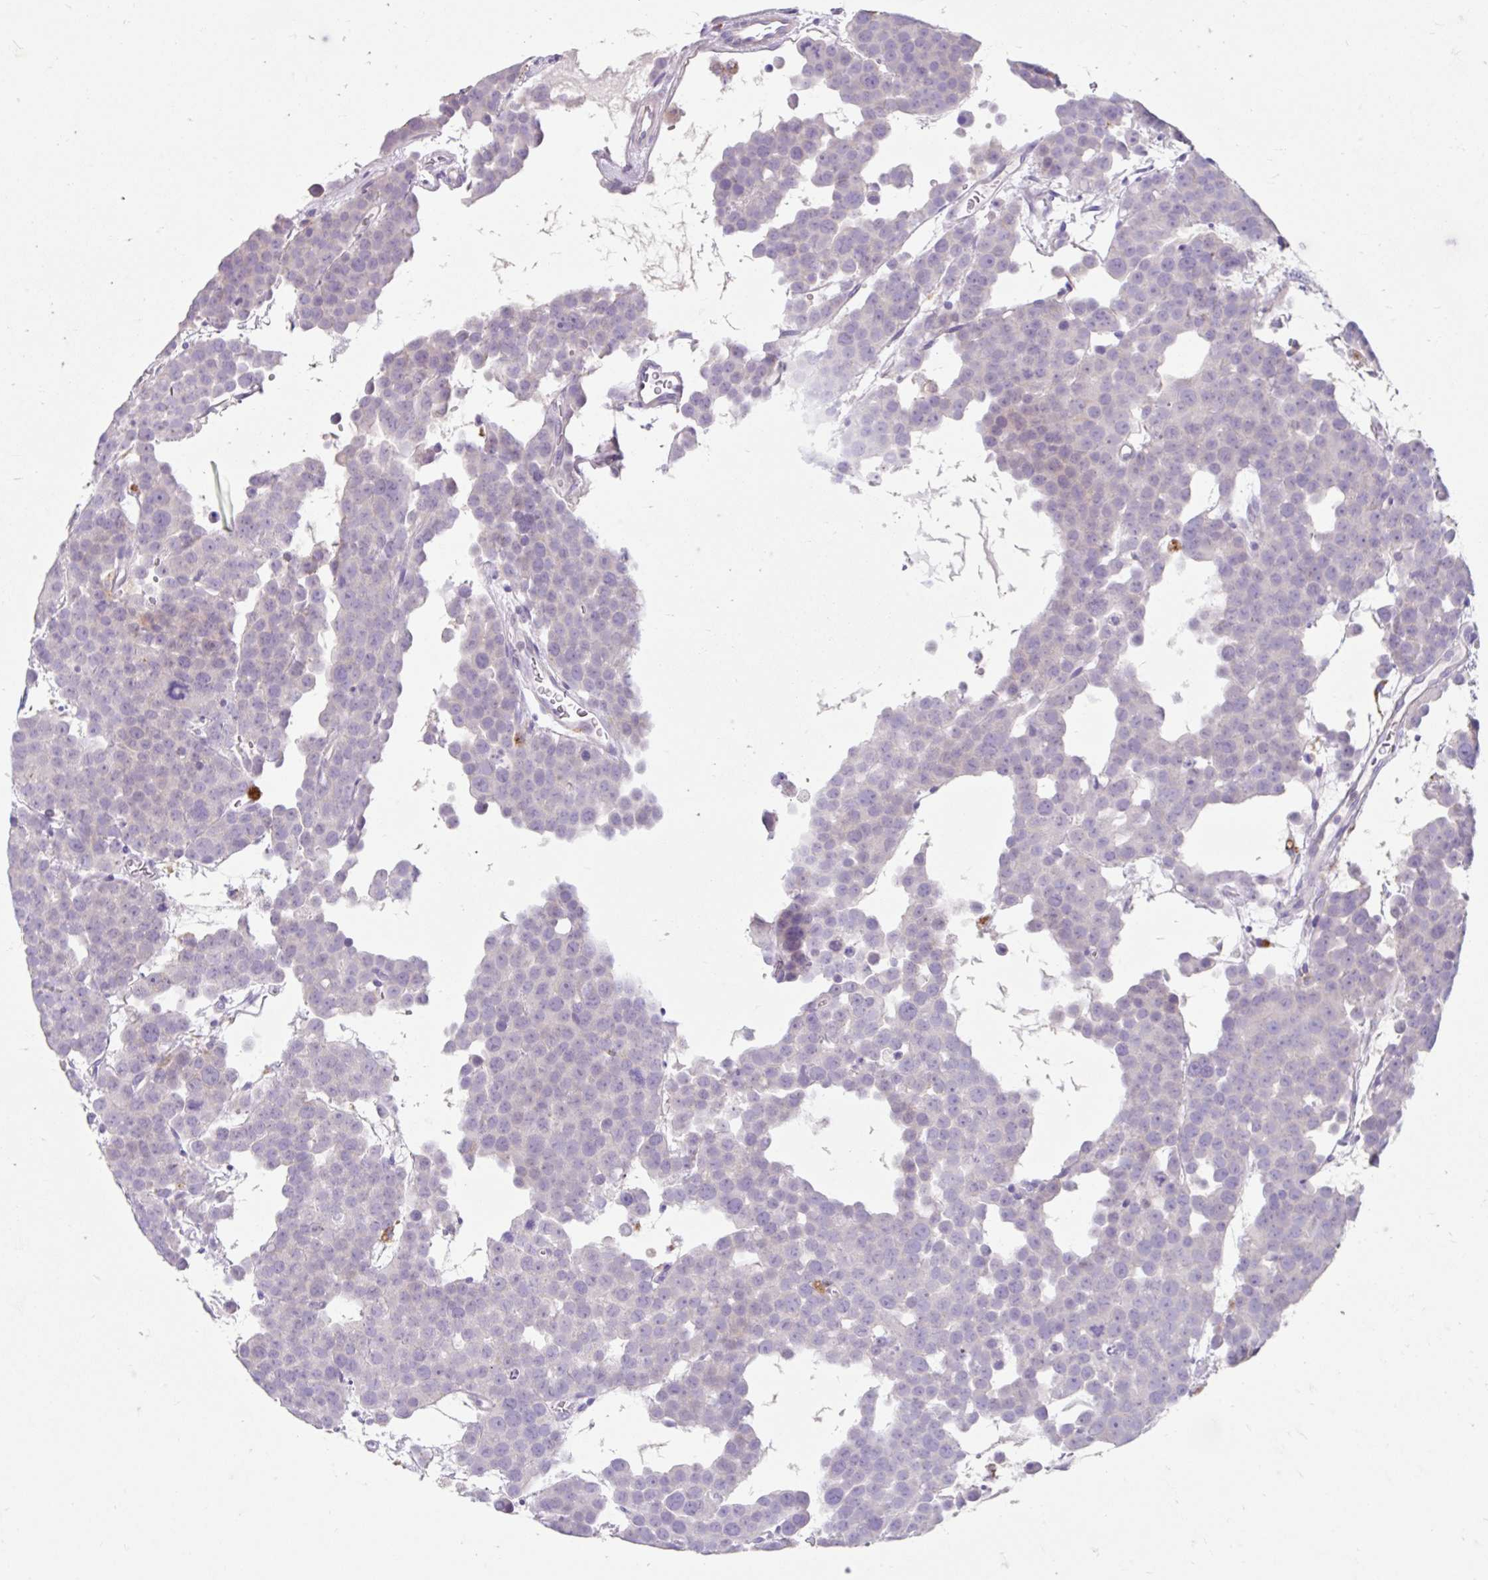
{"staining": {"intensity": "negative", "quantity": "none", "location": "none"}, "tissue": "testis cancer", "cell_type": "Tumor cells", "image_type": "cancer", "snomed": [{"axis": "morphology", "description": "Seminoma, NOS"}, {"axis": "topography", "description": "Testis"}], "caption": "High power microscopy photomicrograph of an immunohistochemistry micrograph of testis cancer, revealing no significant staining in tumor cells. (DAB IHC with hematoxylin counter stain).", "gene": "ZNF33A", "patient": {"sex": "male", "age": 71}}